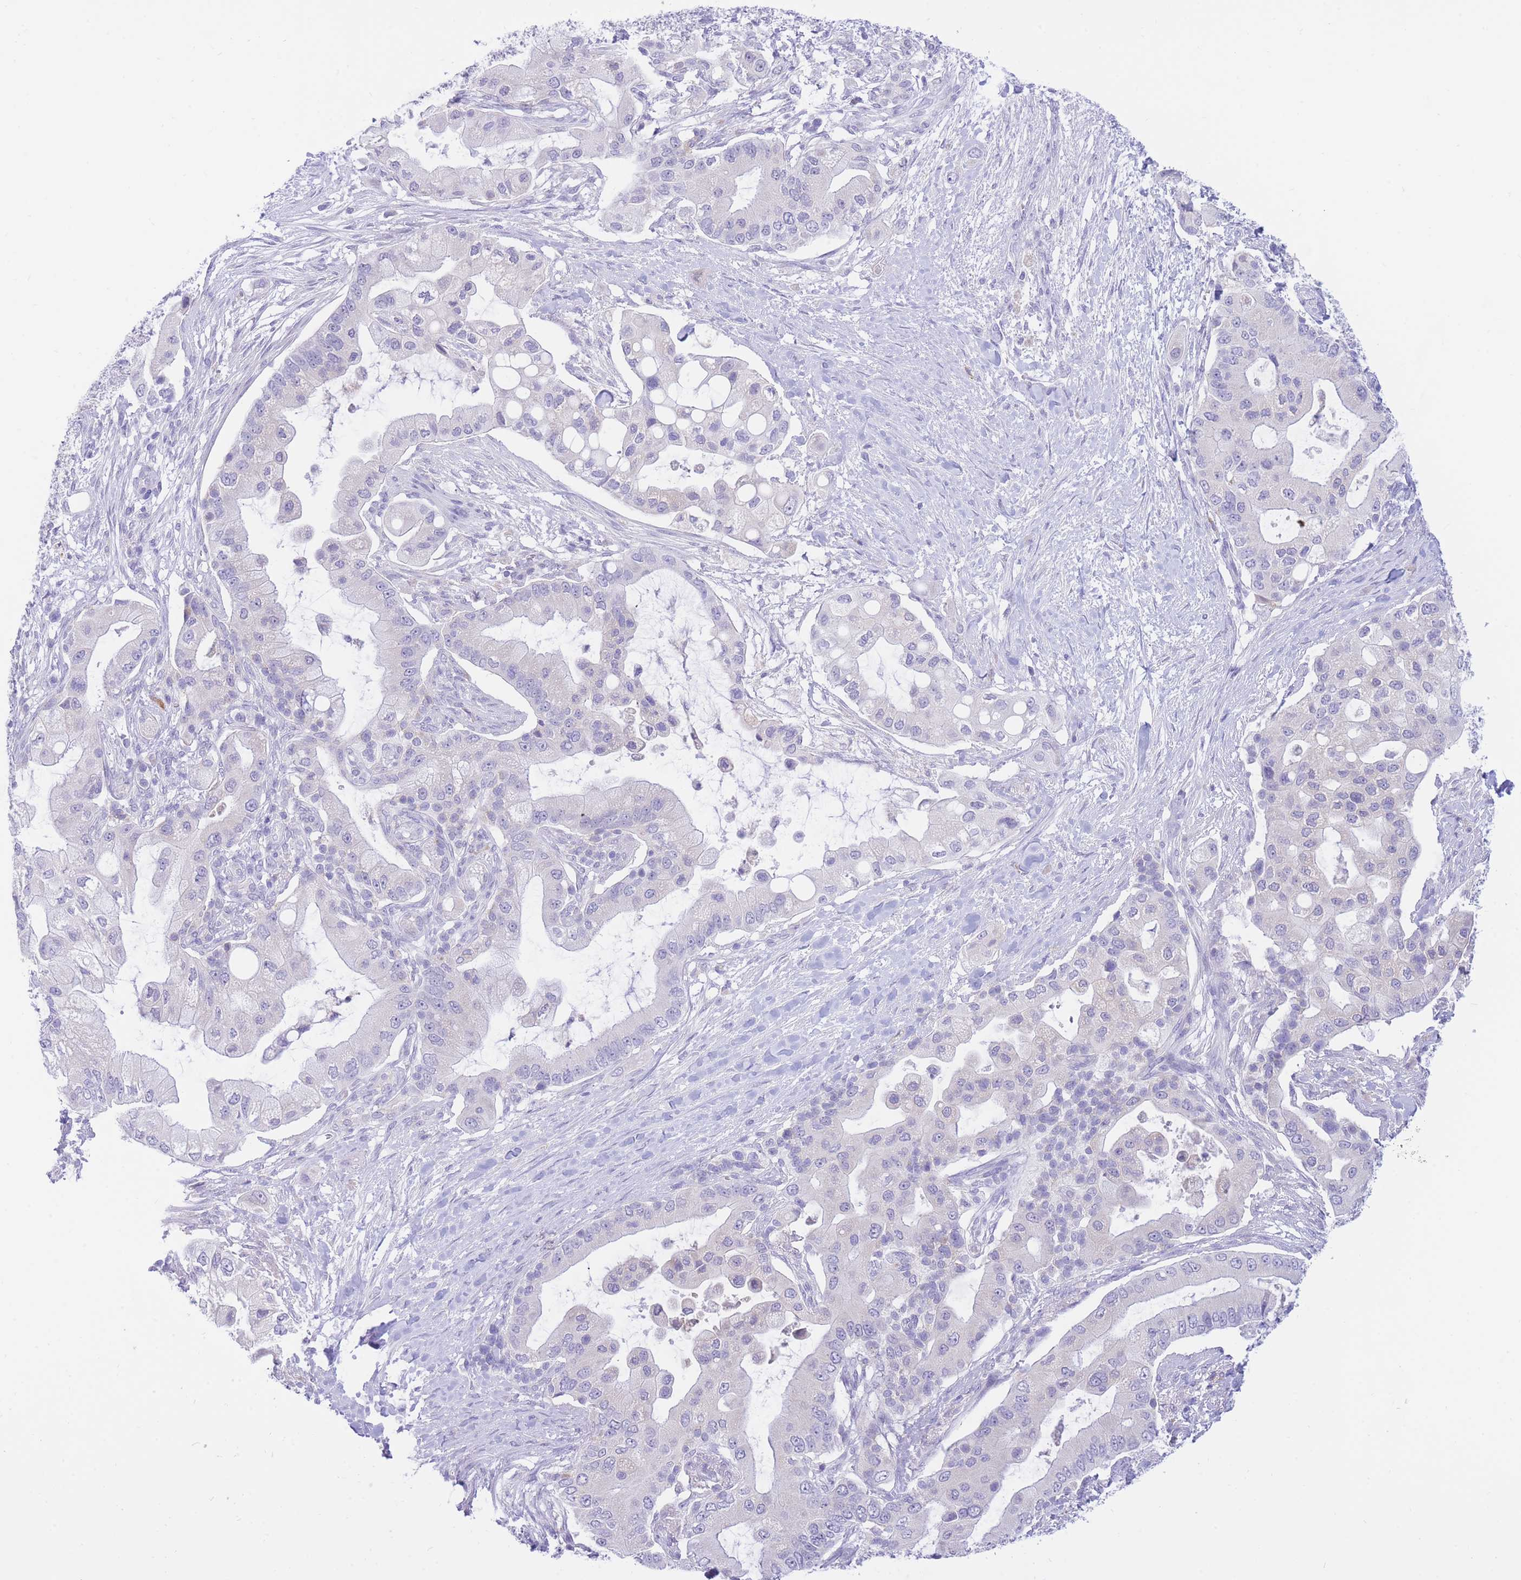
{"staining": {"intensity": "negative", "quantity": "none", "location": "none"}, "tissue": "pancreatic cancer", "cell_type": "Tumor cells", "image_type": "cancer", "snomed": [{"axis": "morphology", "description": "Adenocarcinoma, NOS"}, {"axis": "topography", "description": "Pancreas"}], "caption": "Image shows no significant protein expression in tumor cells of pancreatic cancer.", "gene": "SSUH2", "patient": {"sex": "male", "age": 57}}